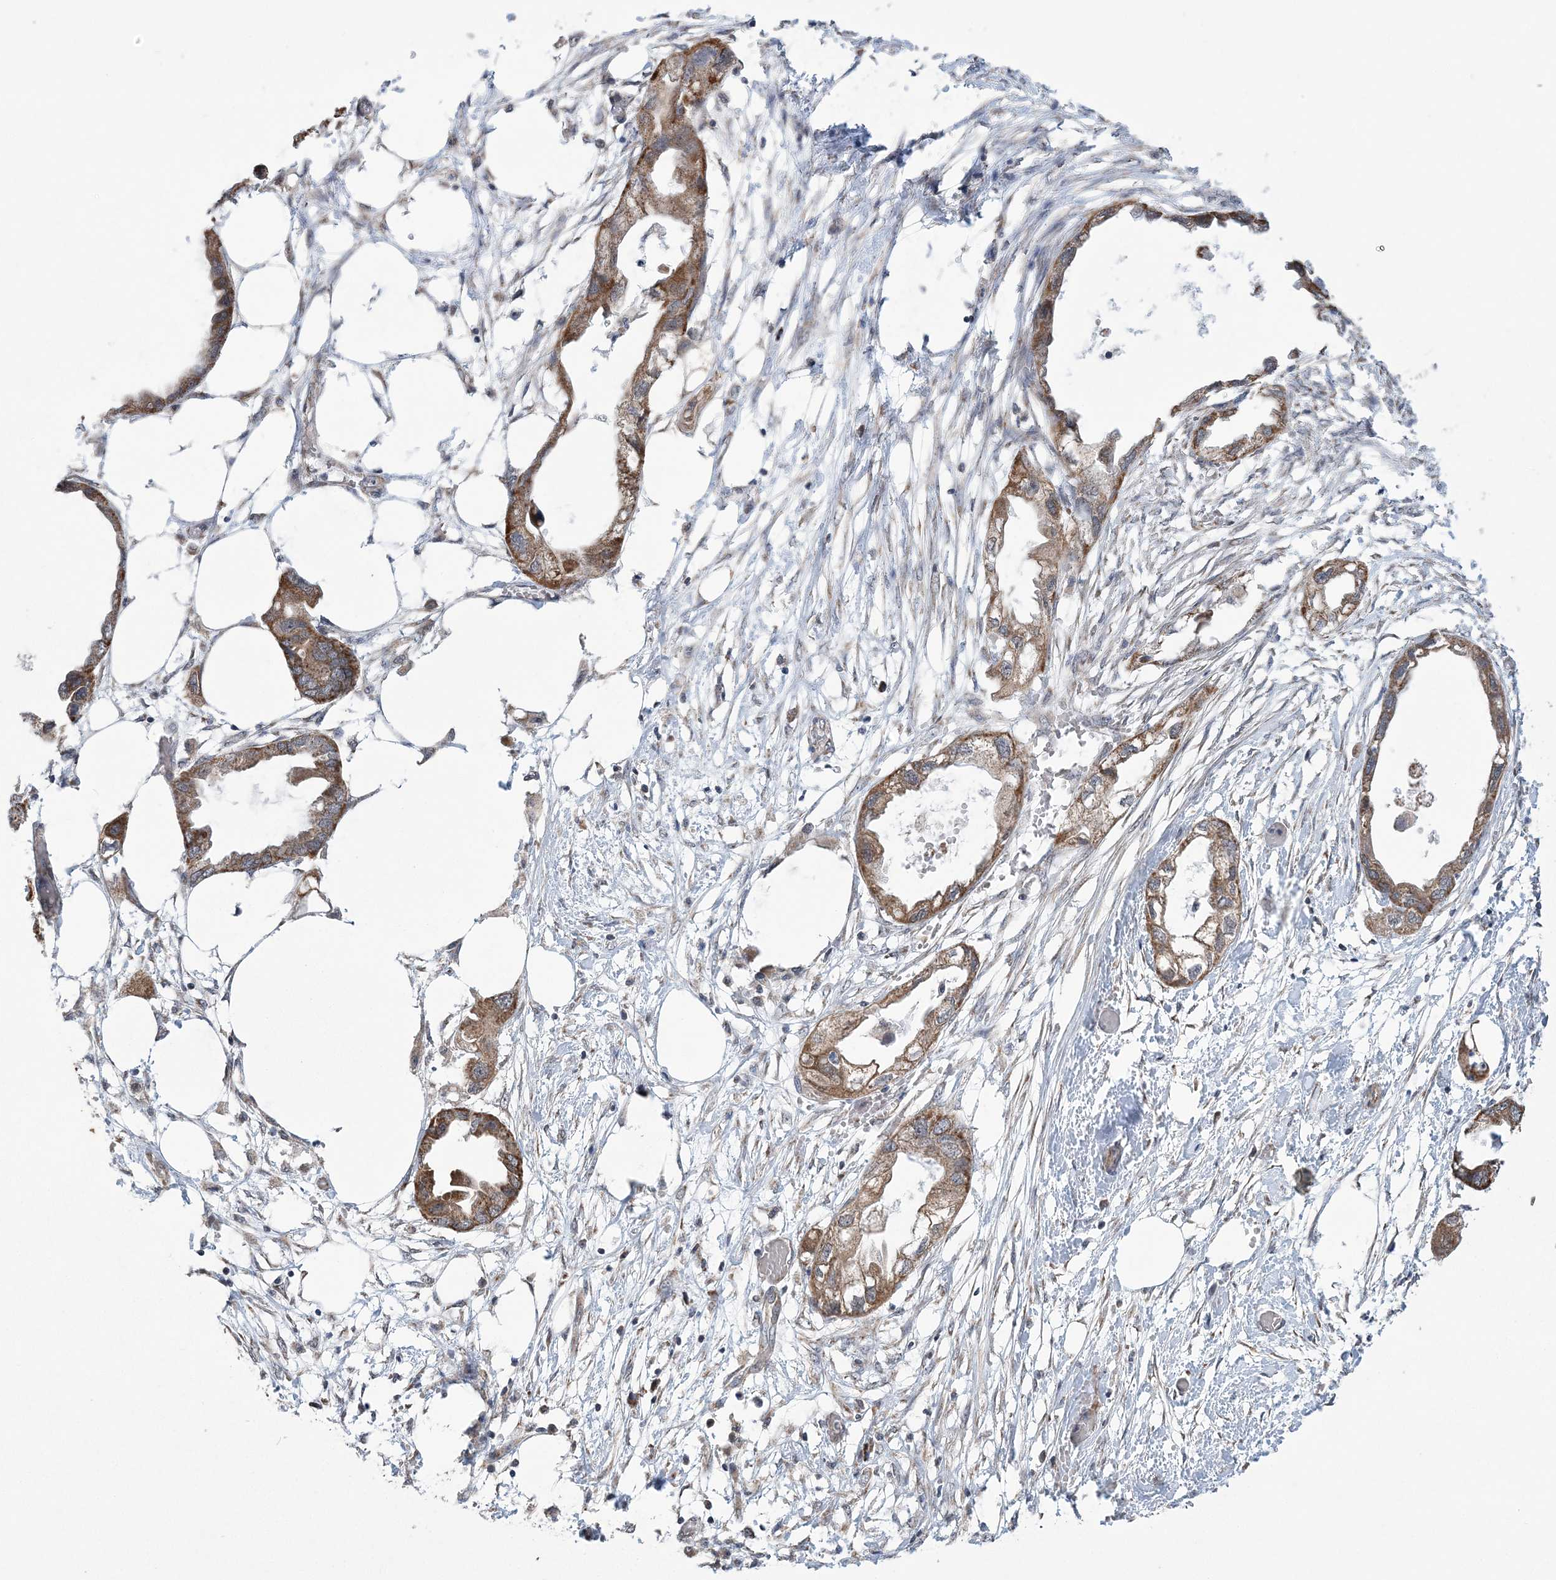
{"staining": {"intensity": "moderate", "quantity": ">75%", "location": "cytoplasmic/membranous"}, "tissue": "endometrial cancer", "cell_type": "Tumor cells", "image_type": "cancer", "snomed": [{"axis": "morphology", "description": "Adenocarcinoma, NOS"}, {"axis": "morphology", "description": "Adenocarcinoma, metastatic, NOS"}, {"axis": "topography", "description": "Adipose tissue"}, {"axis": "topography", "description": "Endometrium"}], "caption": "IHC photomicrograph of neoplastic tissue: endometrial cancer (metastatic adenocarcinoma) stained using immunohistochemistry (IHC) demonstrates medium levels of moderate protein expression localized specifically in the cytoplasmic/membranous of tumor cells, appearing as a cytoplasmic/membranous brown color.", "gene": "SLX9", "patient": {"sex": "female", "age": 67}}